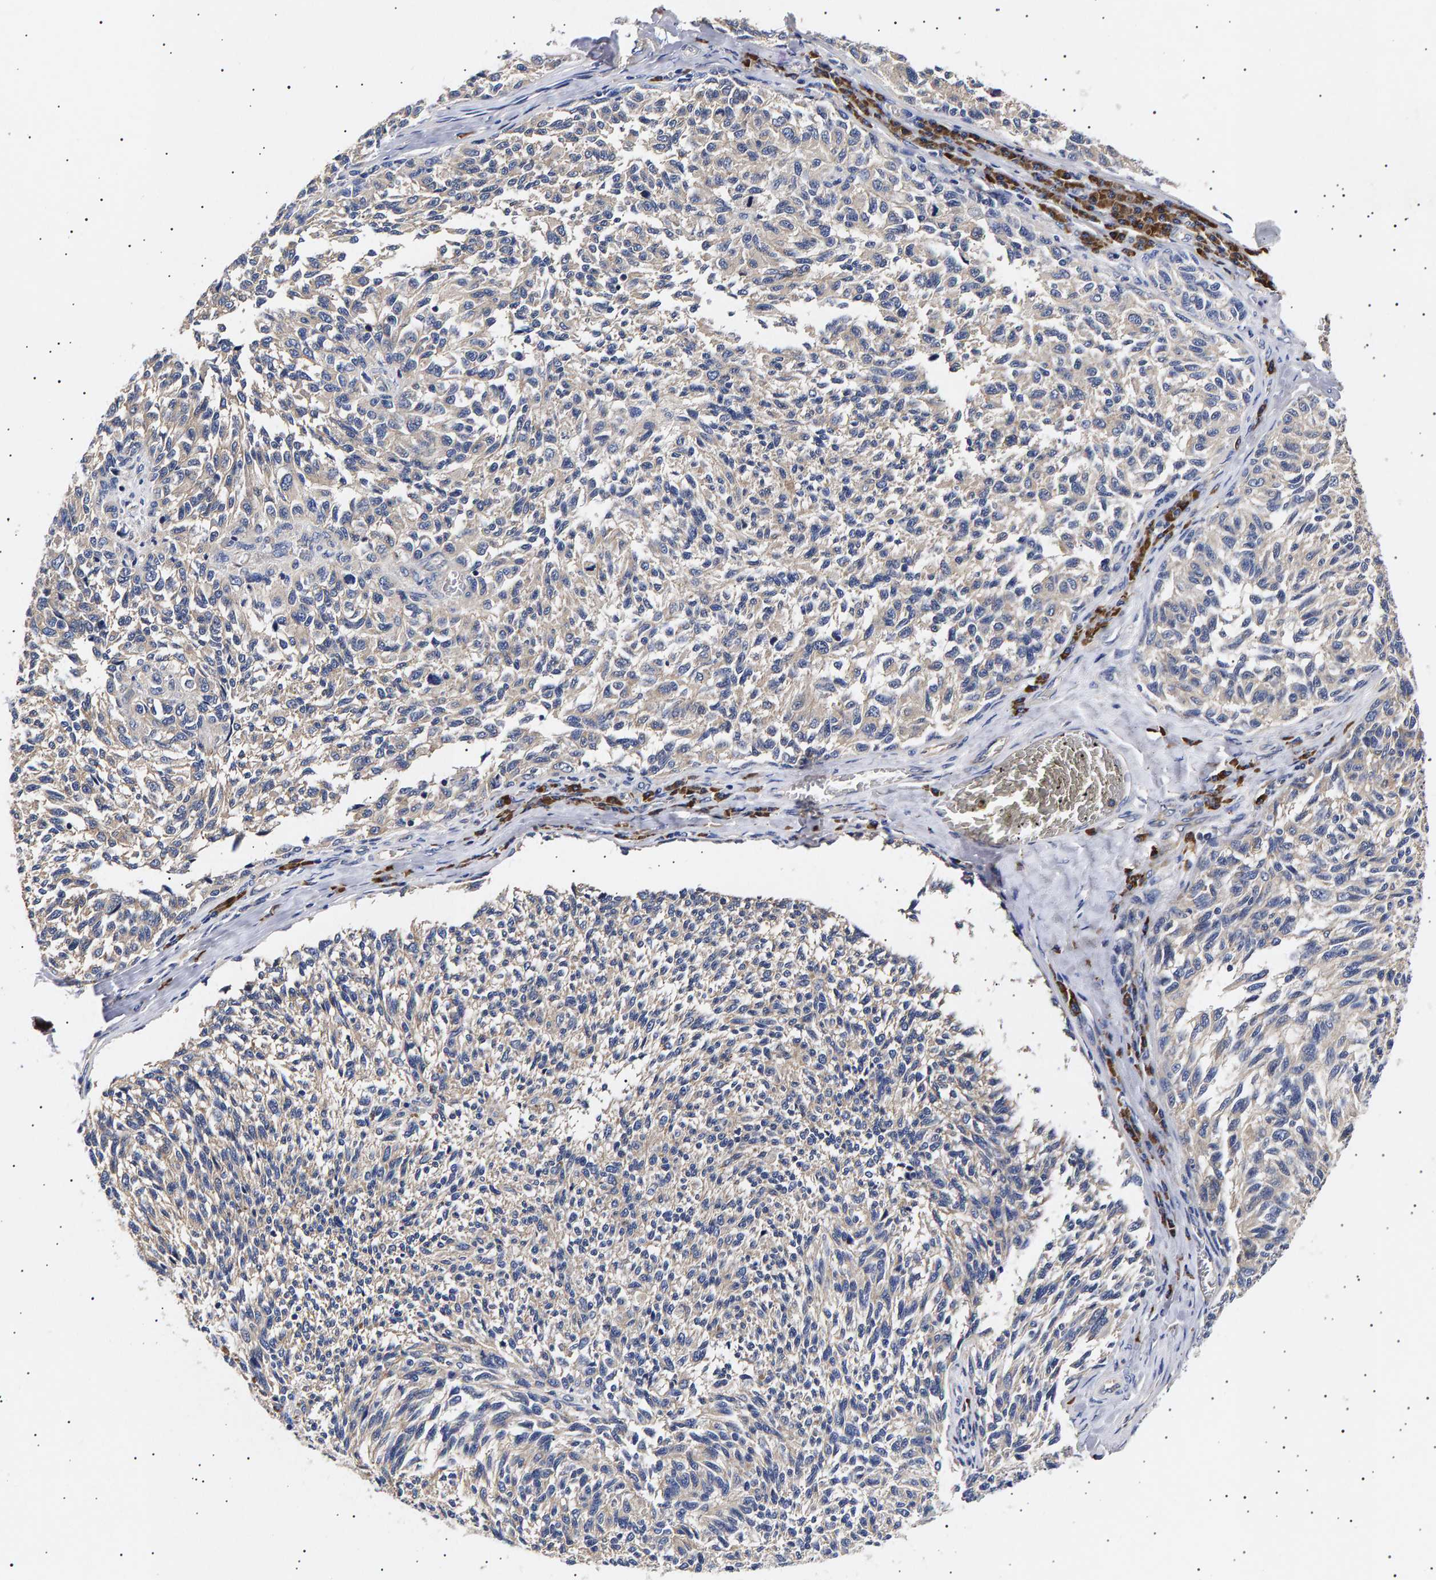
{"staining": {"intensity": "negative", "quantity": "none", "location": "none"}, "tissue": "melanoma", "cell_type": "Tumor cells", "image_type": "cancer", "snomed": [{"axis": "morphology", "description": "Malignant melanoma, NOS"}, {"axis": "topography", "description": "Skin"}], "caption": "Immunohistochemistry (IHC) image of human melanoma stained for a protein (brown), which shows no staining in tumor cells.", "gene": "ANKRD40", "patient": {"sex": "female", "age": 73}}